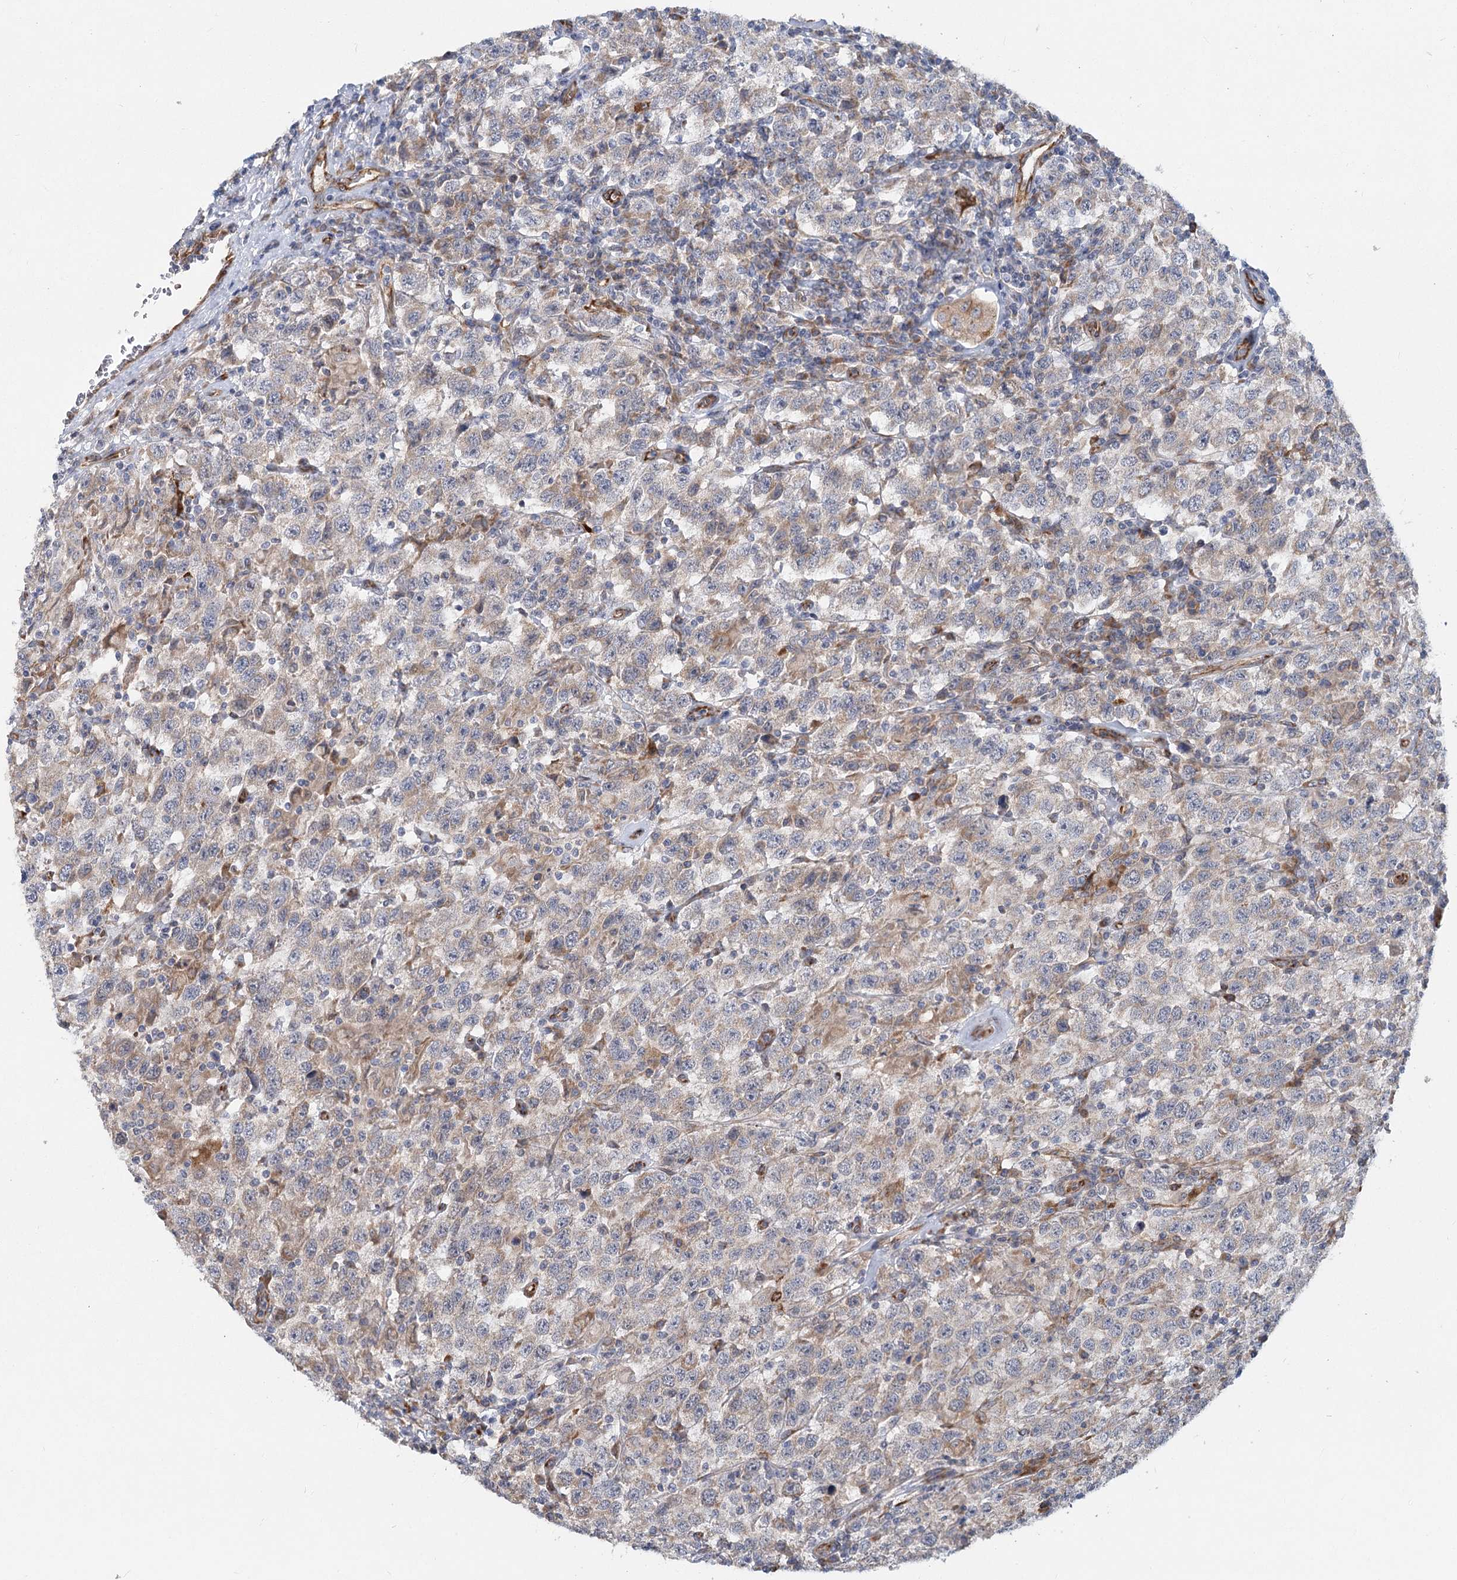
{"staining": {"intensity": "weak", "quantity": "25%-75%", "location": "cytoplasmic/membranous"}, "tissue": "testis cancer", "cell_type": "Tumor cells", "image_type": "cancer", "snomed": [{"axis": "morphology", "description": "Seminoma, NOS"}, {"axis": "topography", "description": "Testis"}], "caption": "A high-resolution micrograph shows immunohistochemistry (IHC) staining of testis seminoma, which demonstrates weak cytoplasmic/membranous staining in about 25%-75% of tumor cells.", "gene": "CIB4", "patient": {"sex": "male", "age": 41}}